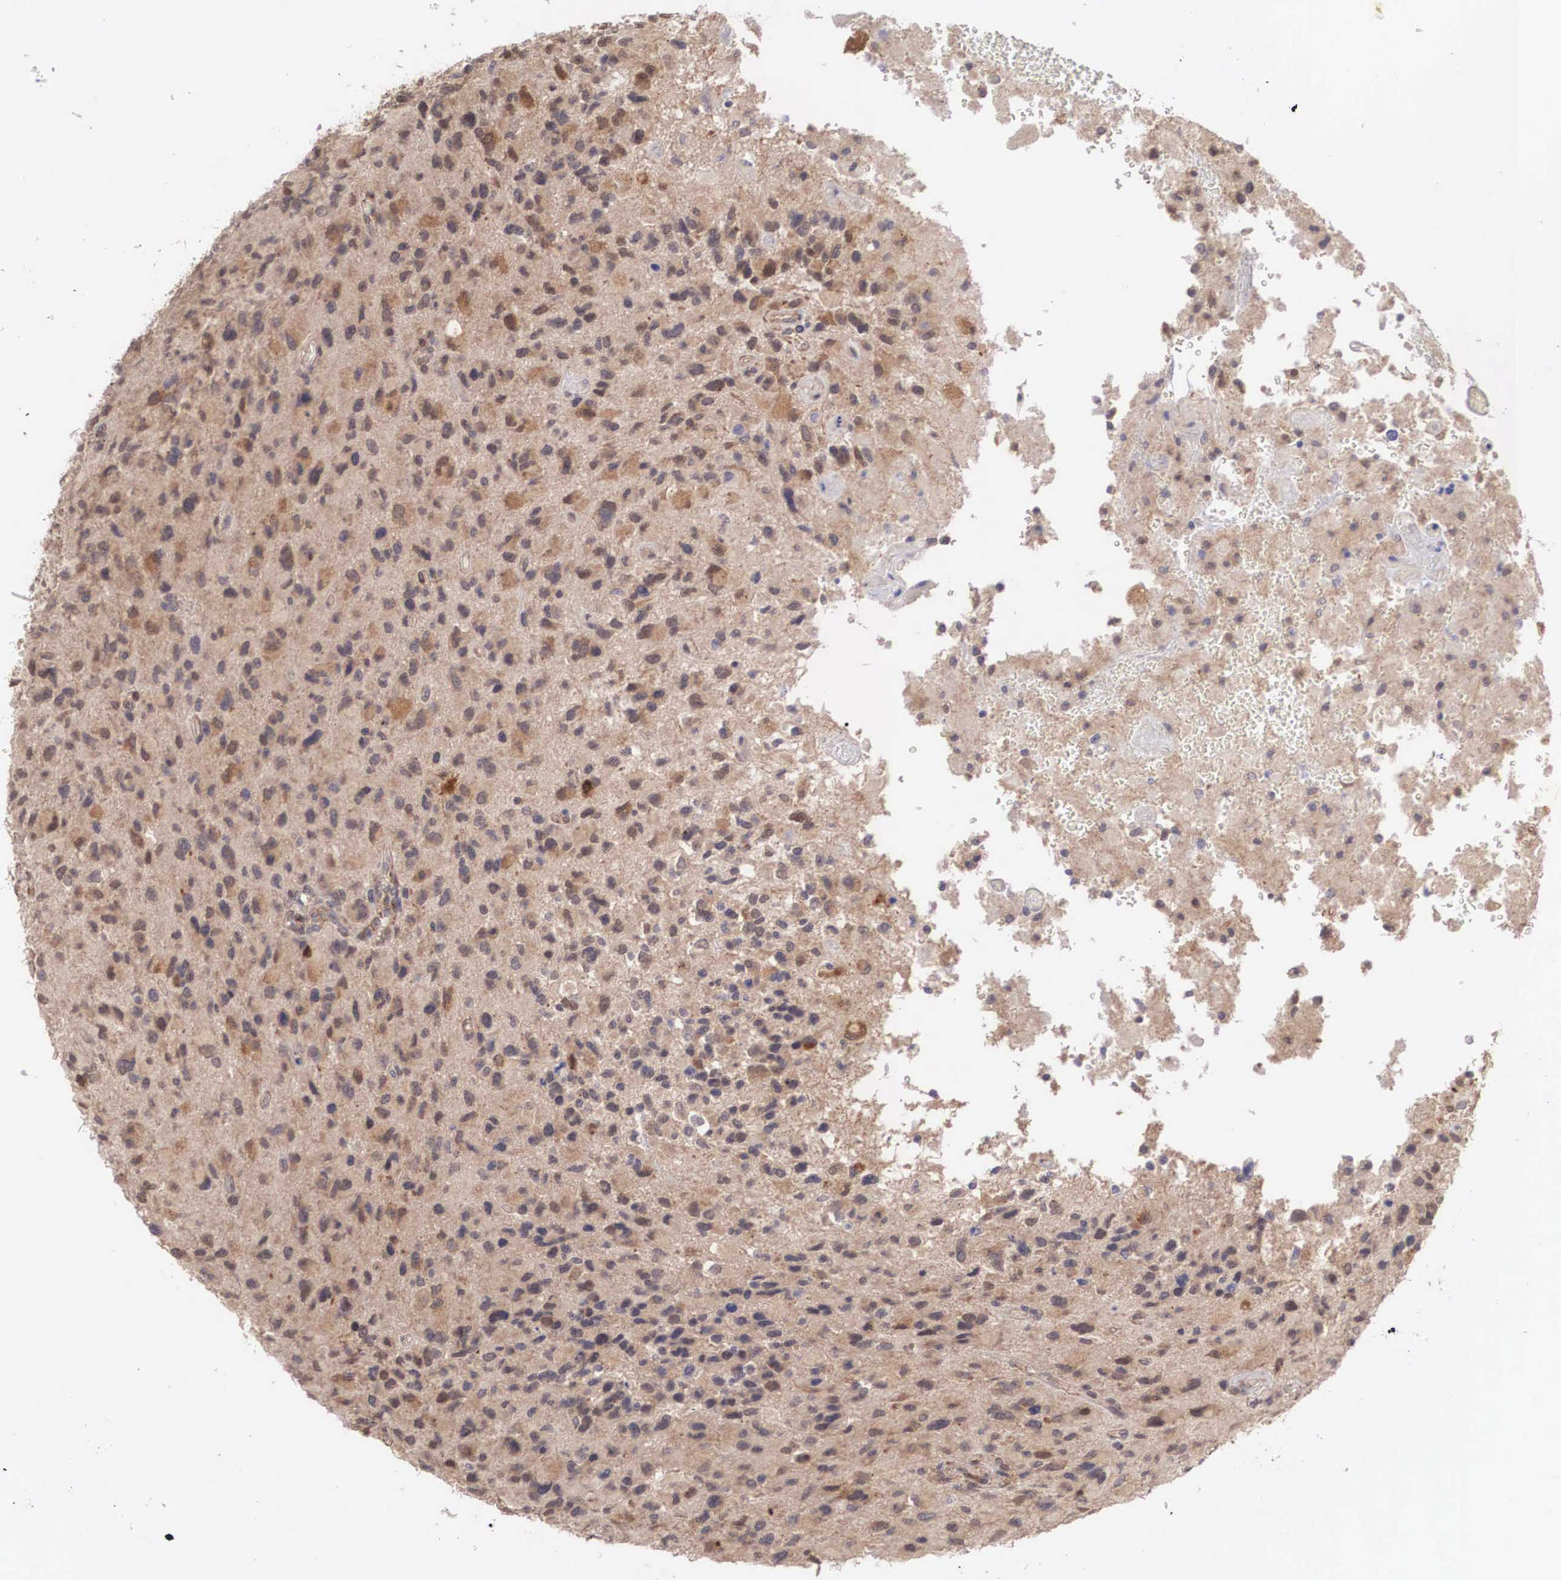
{"staining": {"intensity": "moderate", "quantity": ">75%", "location": "cytoplasmic/membranous,nuclear"}, "tissue": "glioma", "cell_type": "Tumor cells", "image_type": "cancer", "snomed": [{"axis": "morphology", "description": "Glioma, malignant, High grade"}, {"axis": "topography", "description": "Brain"}], "caption": "The immunohistochemical stain highlights moderate cytoplasmic/membranous and nuclear positivity in tumor cells of glioma tissue. (Stains: DAB (3,3'-diaminobenzidine) in brown, nuclei in blue, Microscopy: brightfield microscopy at high magnification).", "gene": "DNAJB7", "patient": {"sex": "male", "age": 69}}